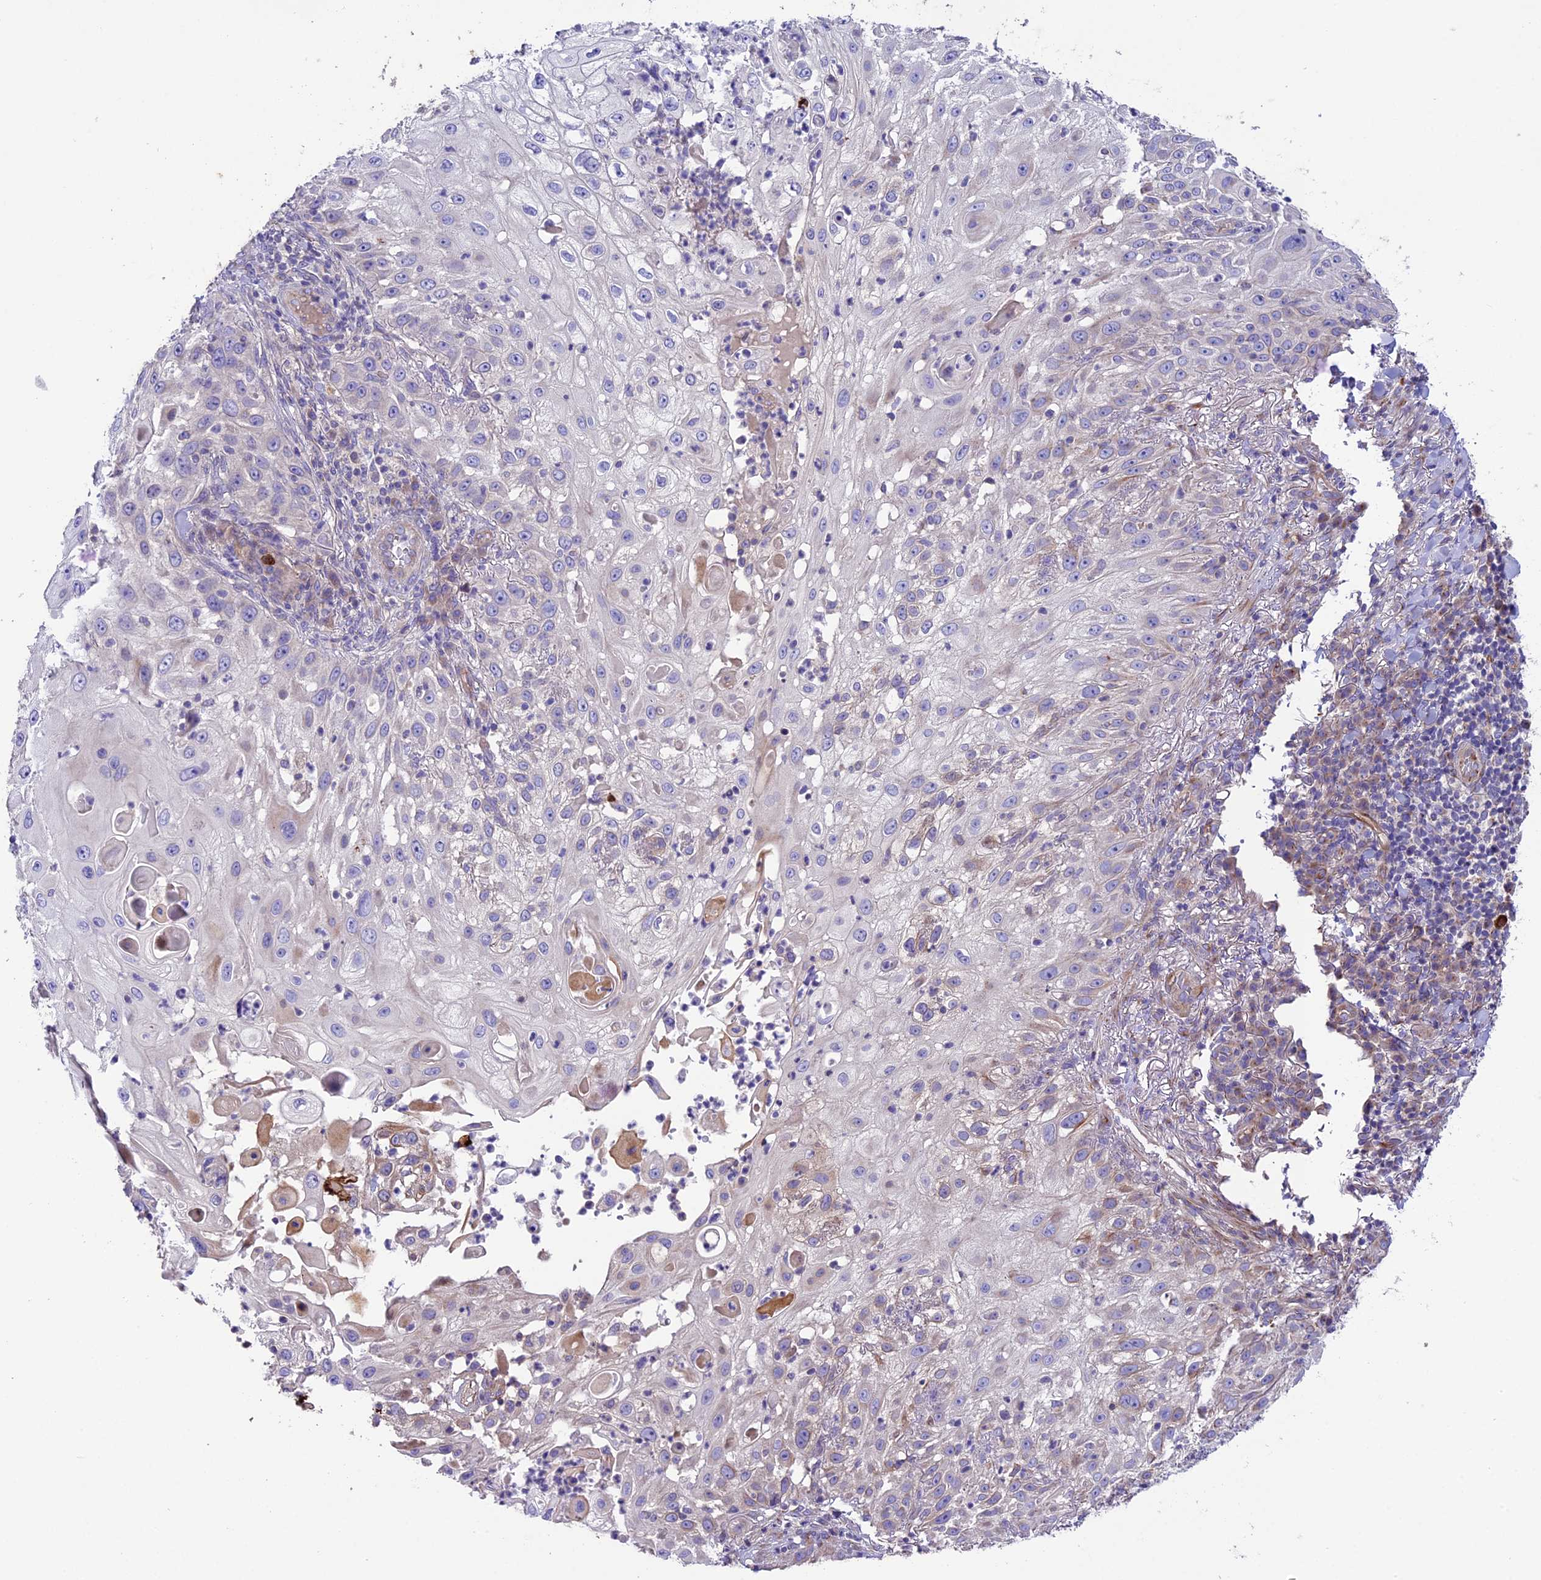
{"staining": {"intensity": "negative", "quantity": "none", "location": "none"}, "tissue": "skin cancer", "cell_type": "Tumor cells", "image_type": "cancer", "snomed": [{"axis": "morphology", "description": "Squamous cell carcinoma, NOS"}, {"axis": "topography", "description": "Skin"}], "caption": "High magnification brightfield microscopy of skin cancer (squamous cell carcinoma) stained with DAB (brown) and counterstained with hematoxylin (blue): tumor cells show no significant staining.", "gene": "CD99L2", "patient": {"sex": "female", "age": 44}}